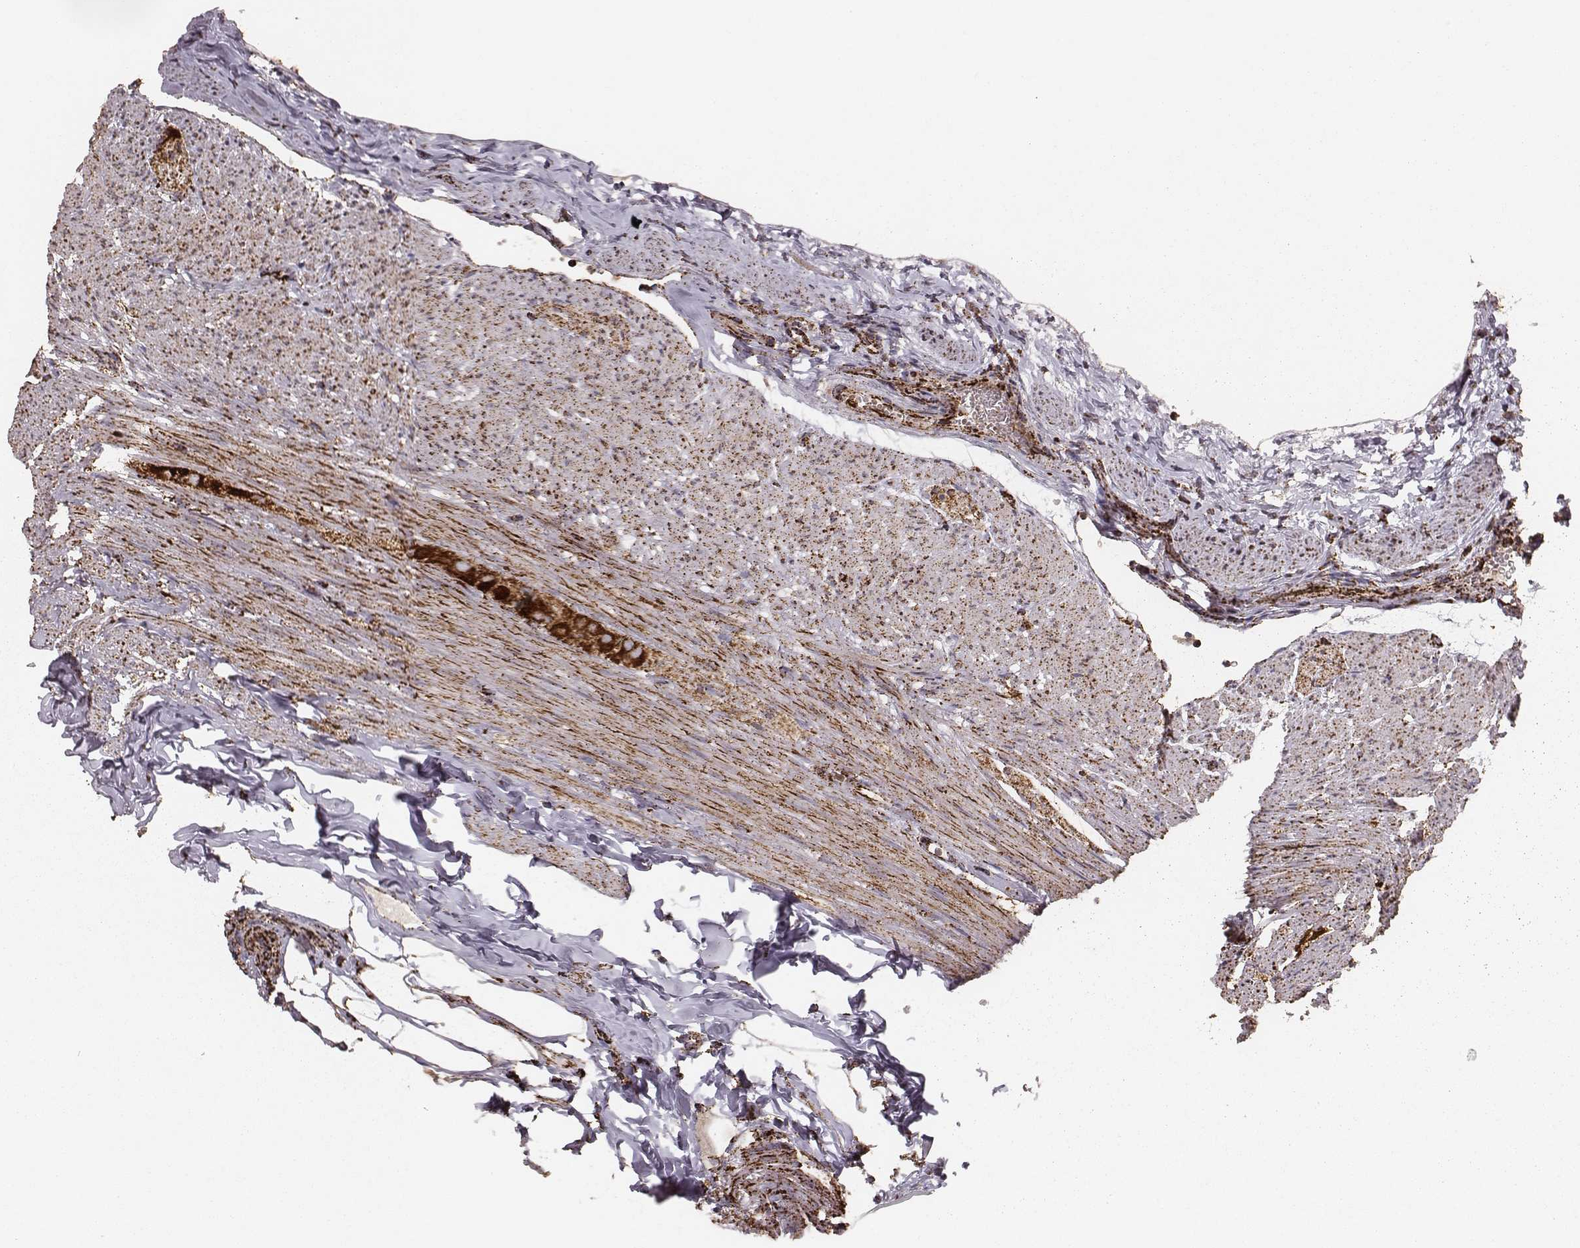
{"staining": {"intensity": "strong", "quantity": ">75%", "location": "cytoplasmic/membranous"}, "tissue": "appendix", "cell_type": "Glandular cells", "image_type": "normal", "snomed": [{"axis": "morphology", "description": "Normal tissue, NOS"}, {"axis": "topography", "description": "Appendix"}], "caption": "Protein staining by immunohistochemistry (IHC) demonstrates strong cytoplasmic/membranous positivity in approximately >75% of glandular cells in unremarkable appendix.", "gene": "TUFM", "patient": {"sex": "male", "age": 47}}